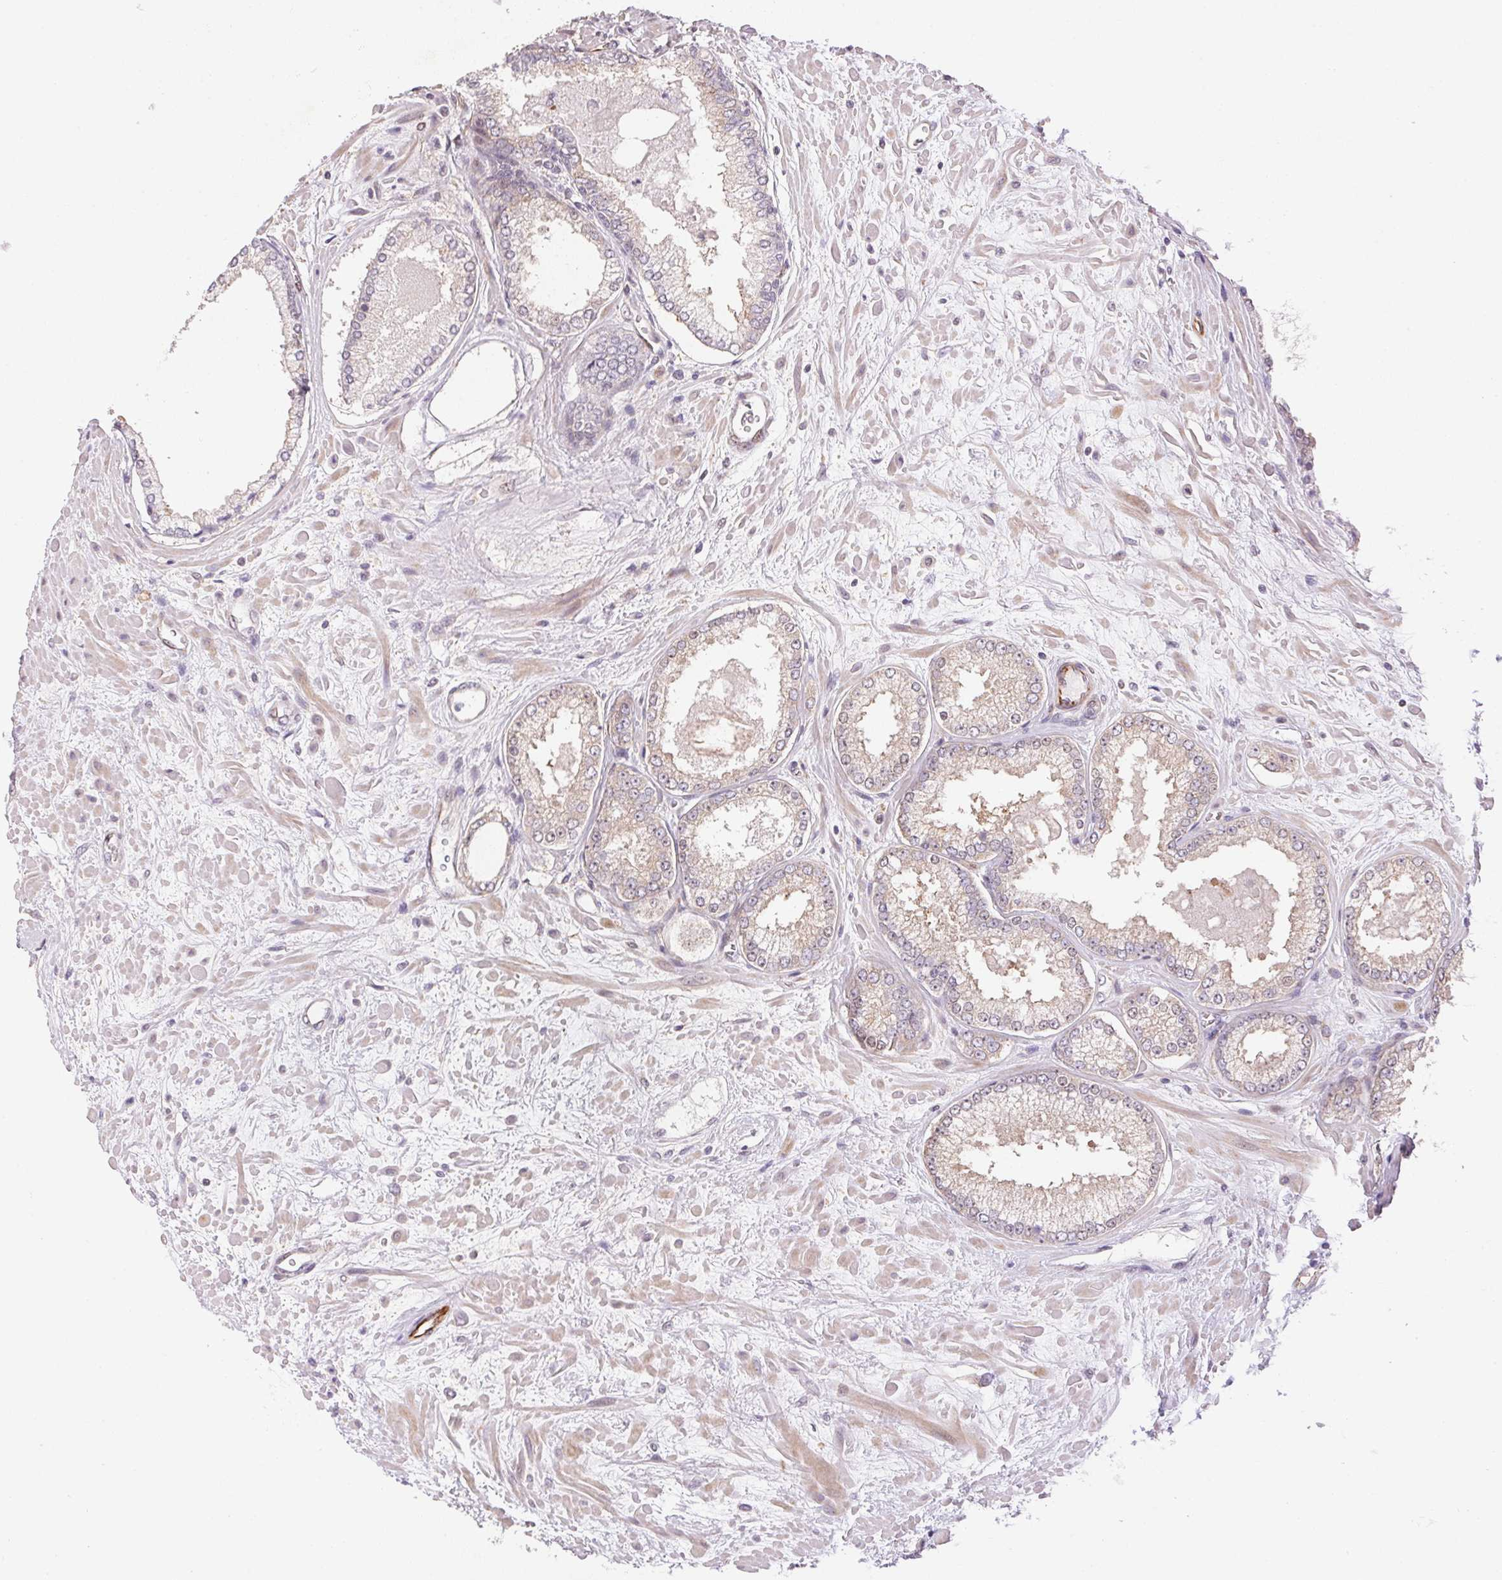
{"staining": {"intensity": "negative", "quantity": "none", "location": "none"}, "tissue": "prostate cancer", "cell_type": "Tumor cells", "image_type": "cancer", "snomed": [{"axis": "morphology", "description": "Adenocarcinoma, High grade"}, {"axis": "topography", "description": "Prostate"}], "caption": "Tumor cells are negative for protein expression in human prostate cancer (adenocarcinoma (high-grade)).", "gene": "GYG2", "patient": {"sex": "male", "age": 73}}